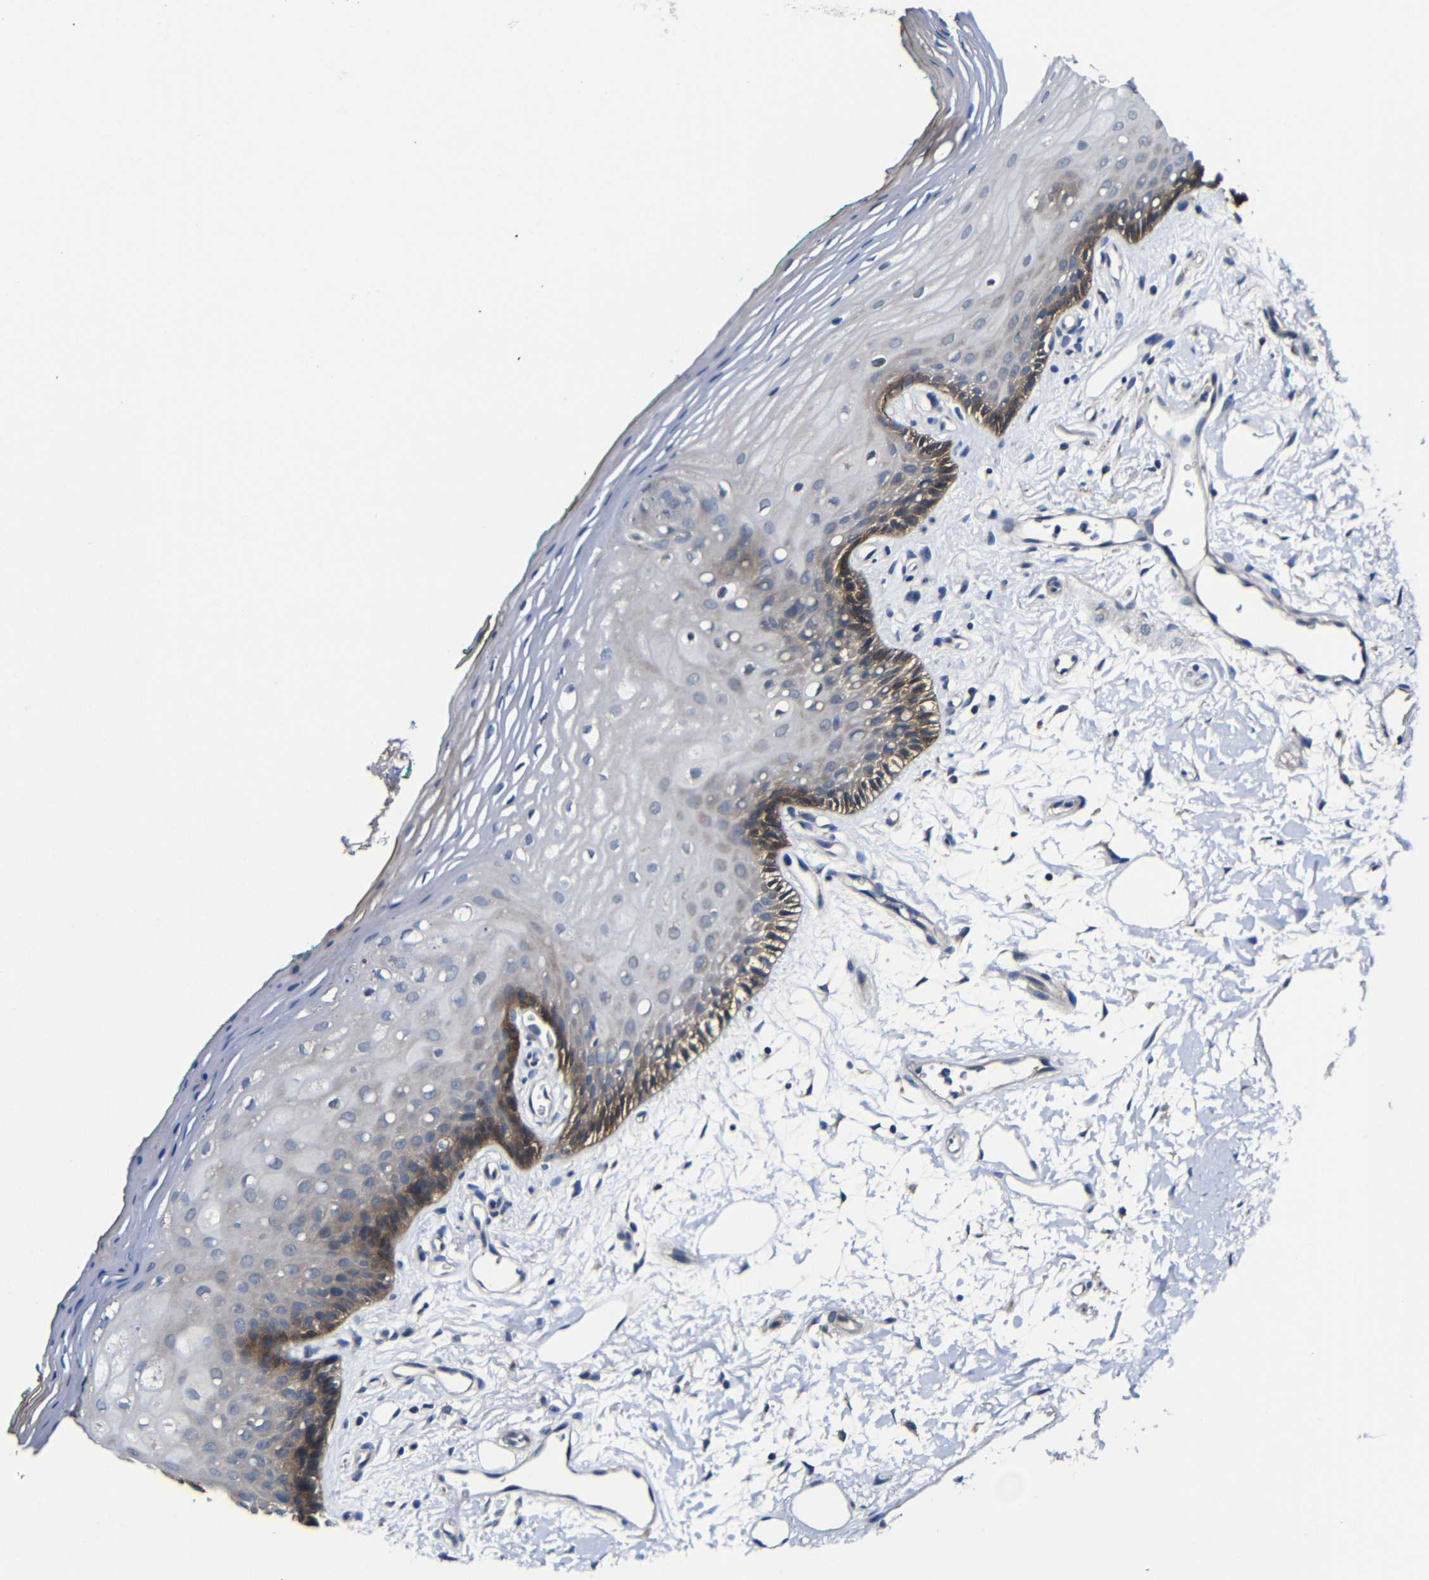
{"staining": {"intensity": "moderate", "quantity": "<25%", "location": "cytoplasmic/membranous"}, "tissue": "oral mucosa", "cell_type": "Squamous epithelial cells", "image_type": "normal", "snomed": [{"axis": "morphology", "description": "Normal tissue, NOS"}, {"axis": "topography", "description": "Skeletal muscle"}, {"axis": "topography", "description": "Oral tissue"}, {"axis": "topography", "description": "Peripheral nerve tissue"}], "caption": "Immunohistochemistry (DAB (3,3'-diaminobenzidine)) staining of benign oral mucosa shows moderate cytoplasmic/membranous protein positivity in about <25% of squamous epithelial cells. (Stains: DAB in brown, nuclei in blue, Microscopy: brightfield microscopy at high magnification).", "gene": "ZNF90", "patient": {"sex": "female", "age": 84}}